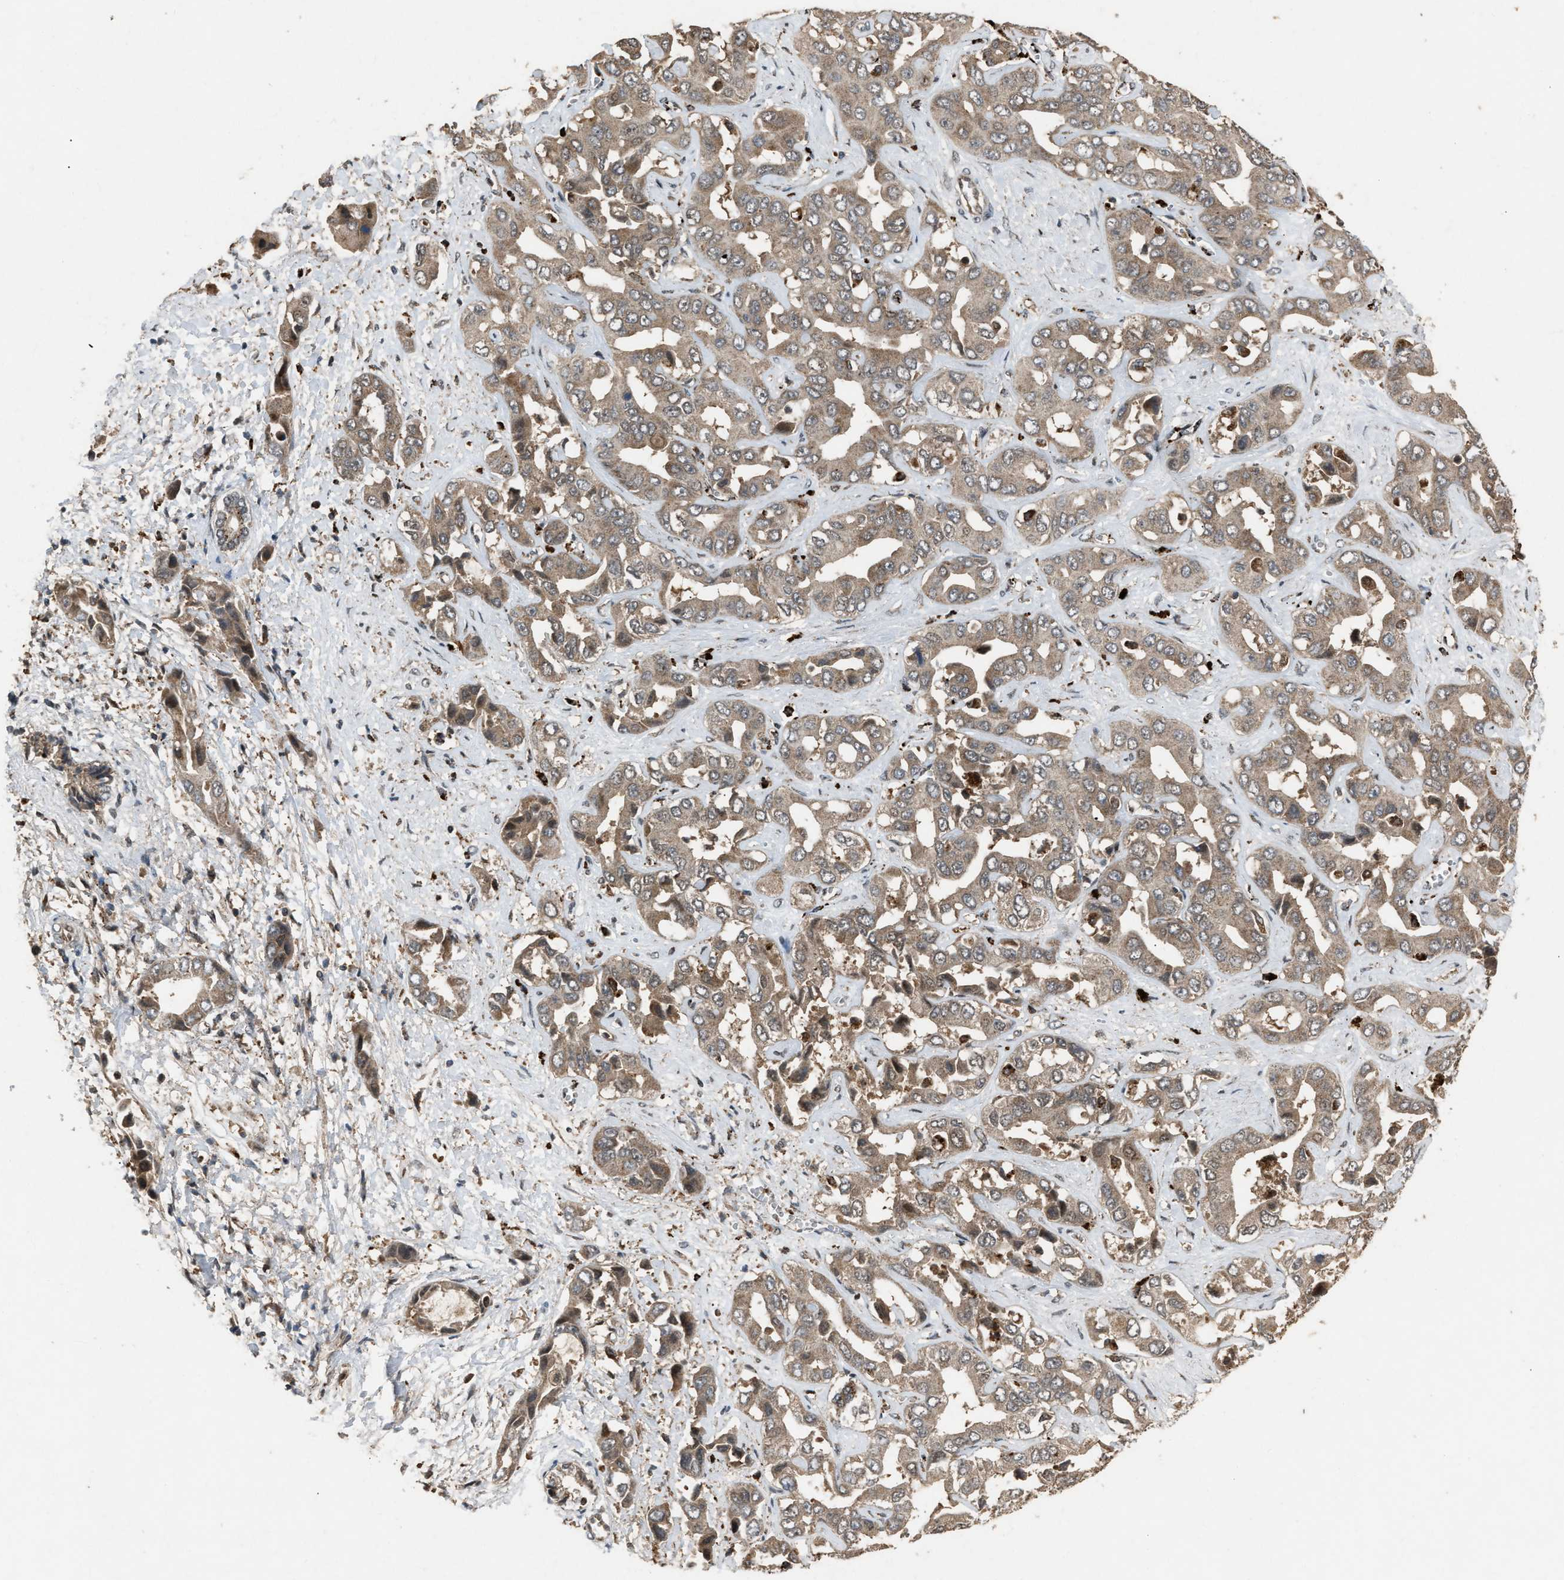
{"staining": {"intensity": "moderate", "quantity": ">75%", "location": "cytoplasmic/membranous"}, "tissue": "liver cancer", "cell_type": "Tumor cells", "image_type": "cancer", "snomed": [{"axis": "morphology", "description": "Cholangiocarcinoma"}, {"axis": "topography", "description": "Liver"}], "caption": "Protein analysis of liver cholangiocarcinoma tissue shows moderate cytoplasmic/membranous expression in approximately >75% of tumor cells. The protein of interest is shown in brown color, while the nuclei are stained blue.", "gene": "PSMD1", "patient": {"sex": "female", "age": 52}}